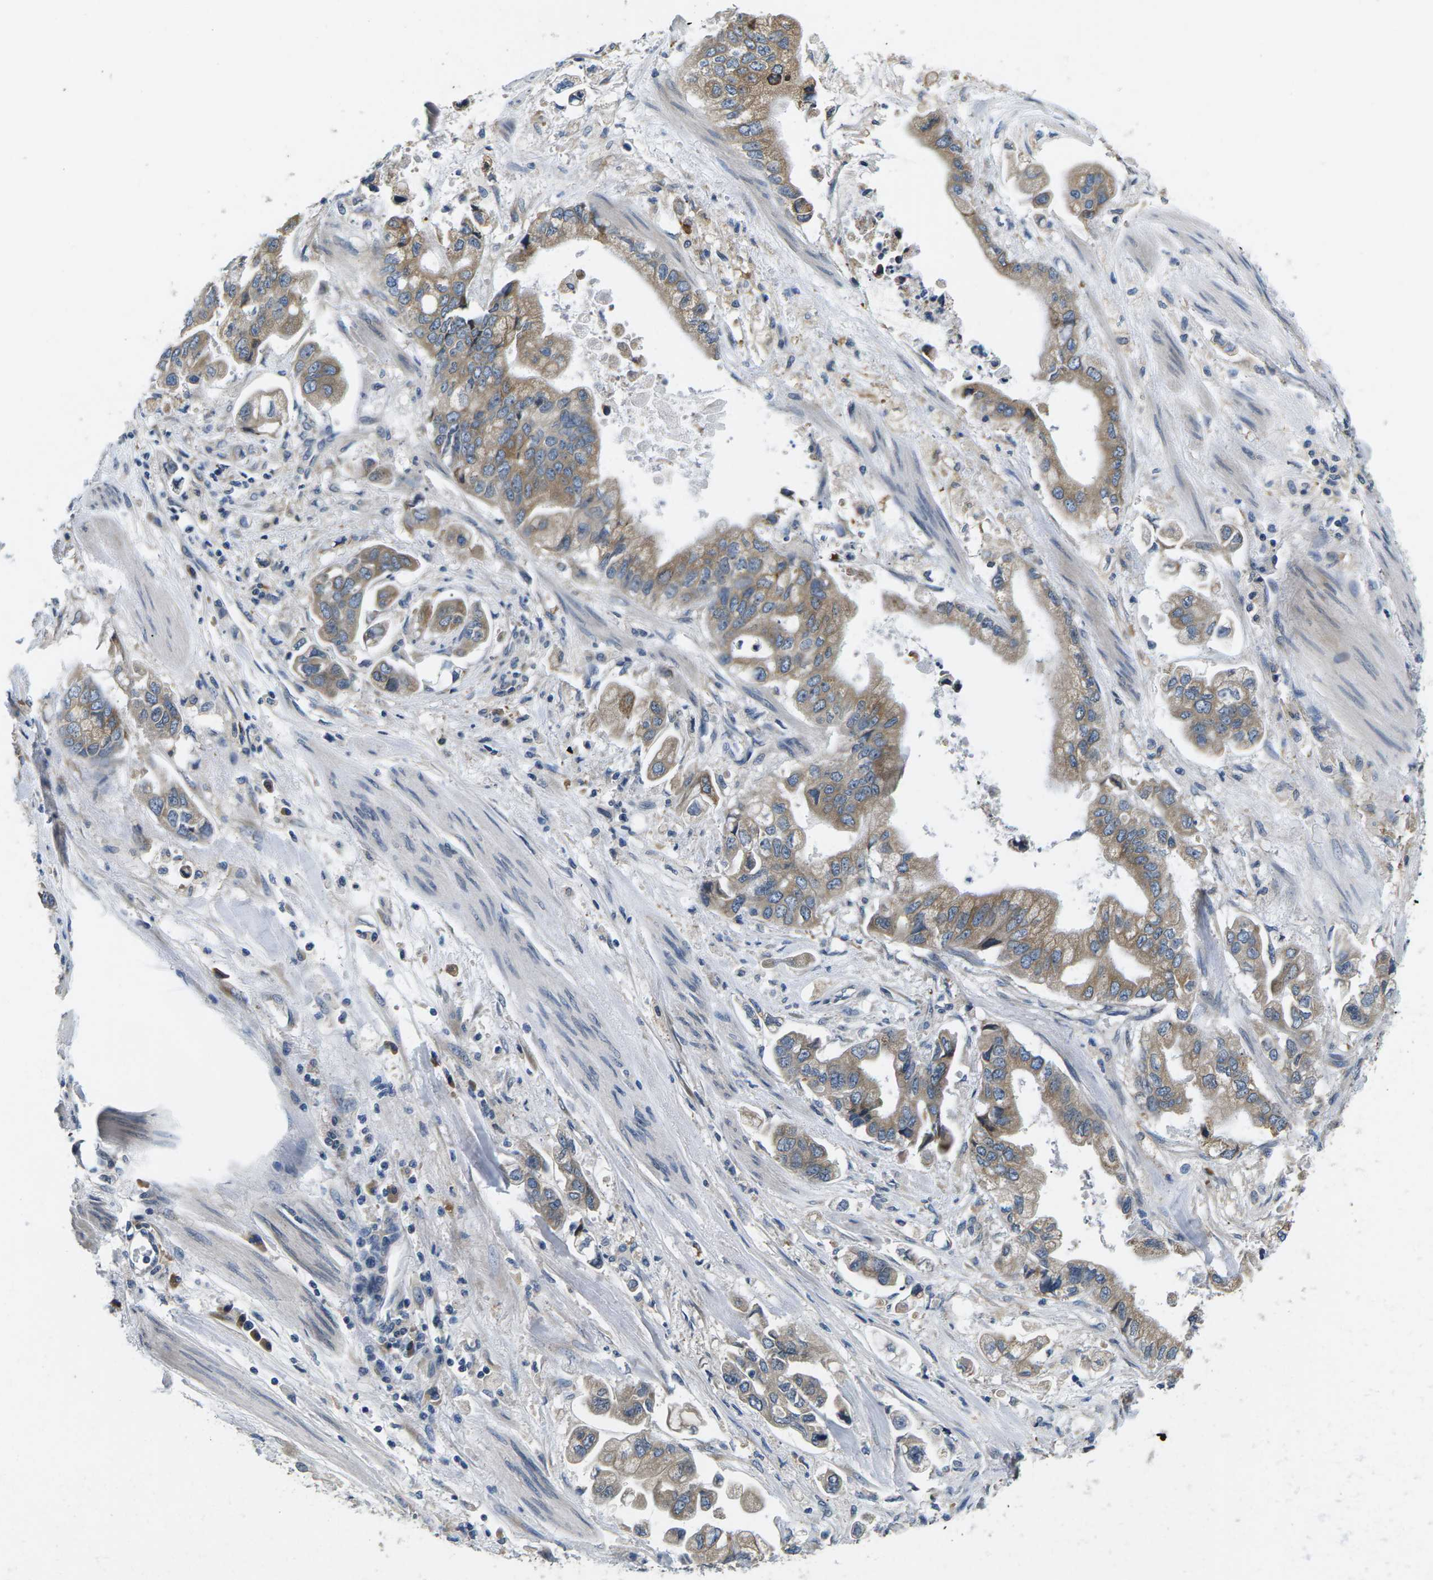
{"staining": {"intensity": "weak", "quantity": ">75%", "location": "cytoplasmic/membranous"}, "tissue": "stomach cancer", "cell_type": "Tumor cells", "image_type": "cancer", "snomed": [{"axis": "morphology", "description": "Normal tissue, NOS"}, {"axis": "morphology", "description": "Adenocarcinoma, NOS"}, {"axis": "topography", "description": "Stomach"}], "caption": "Tumor cells exhibit low levels of weak cytoplasmic/membranous positivity in about >75% of cells in stomach cancer.", "gene": "ERGIC3", "patient": {"sex": "male", "age": 62}}